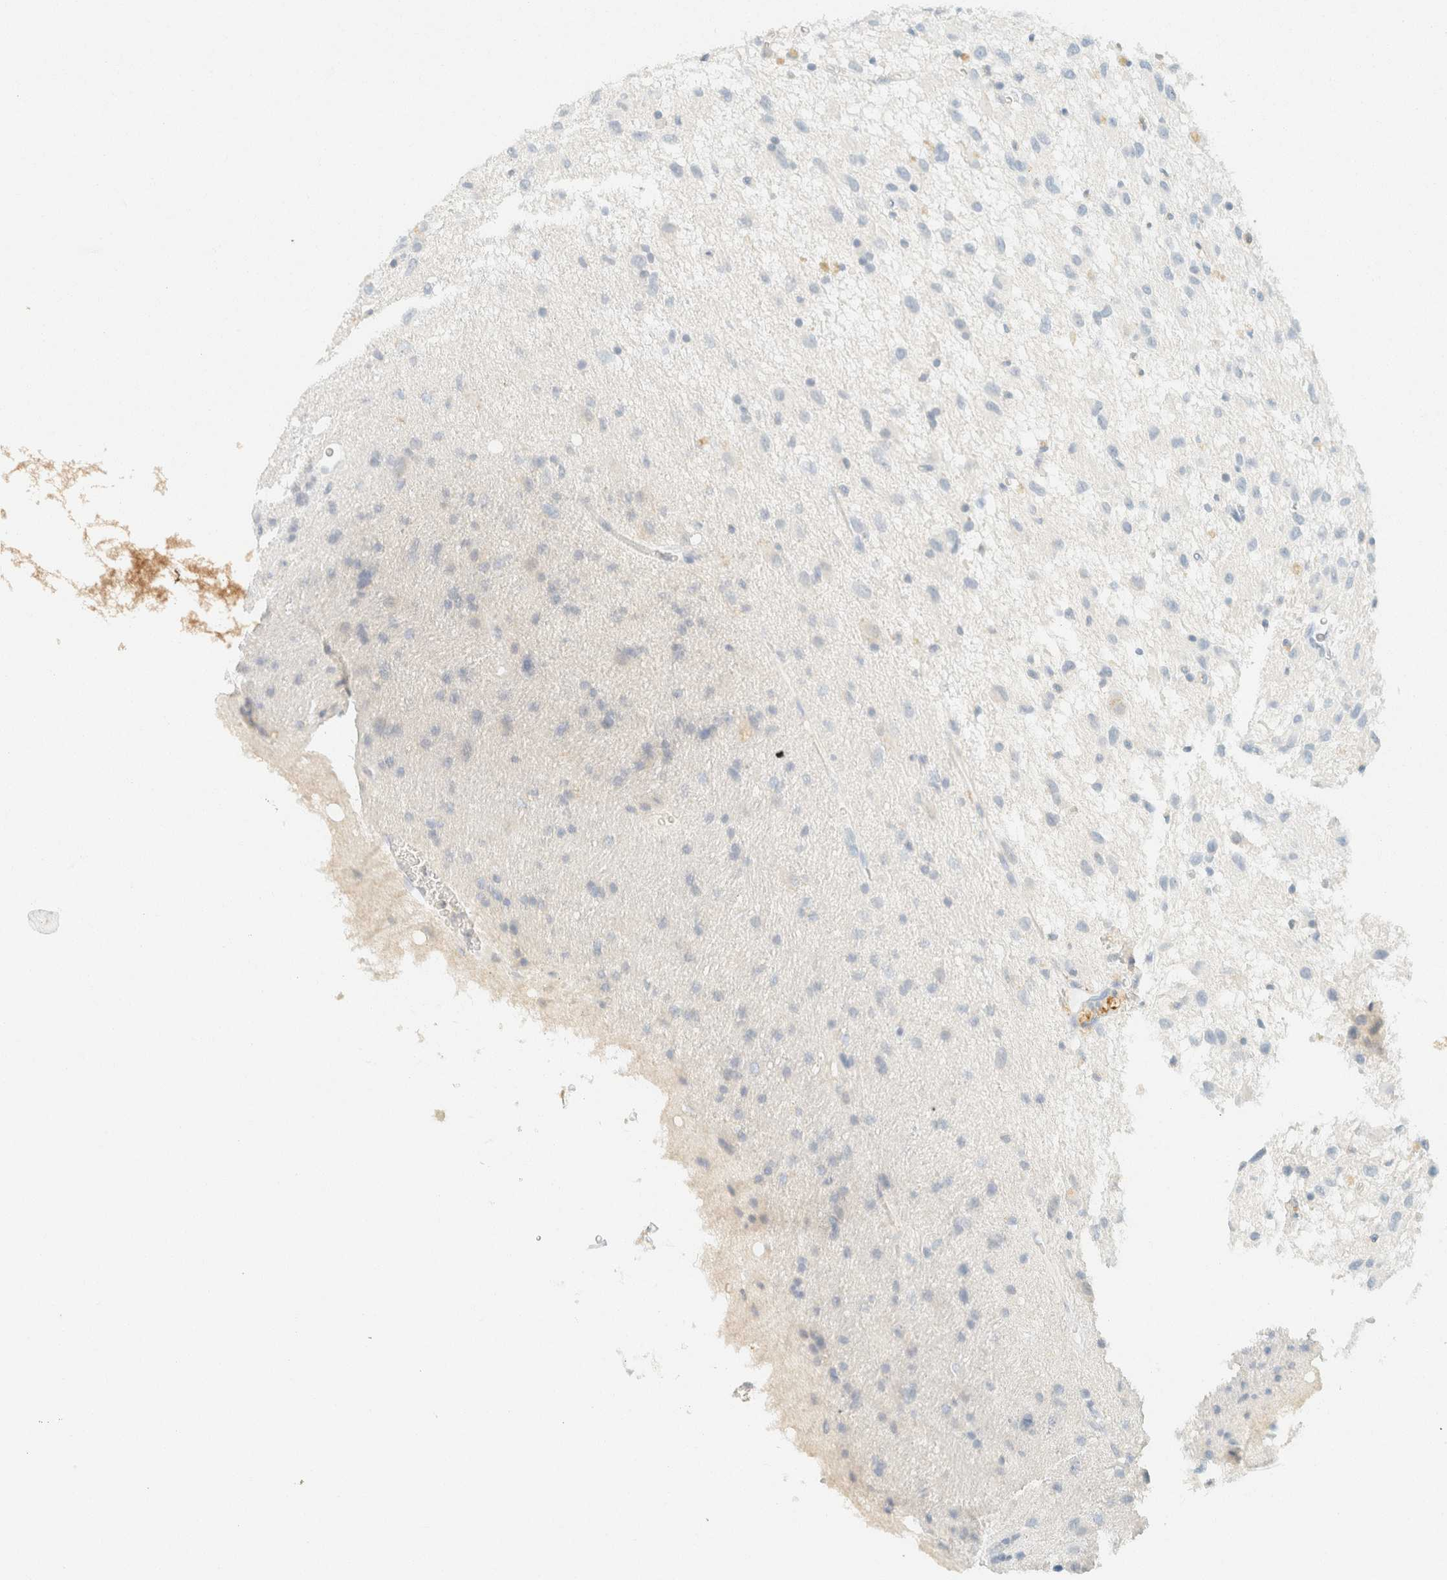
{"staining": {"intensity": "negative", "quantity": "none", "location": "none"}, "tissue": "glioma", "cell_type": "Tumor cells", "image_type": "cancer", "snomed": [{"axis": "morphology", "description": "Glioma, malignant, Low grade"}, {"axis": "topography", "description": "Brain"}], "caption": "Immunohistochemistry (IHC) photomicrograph of neoplastic tissue: human low-grade glioma (malignant) stained with DAB (3,3'-diaminobenzidine) exhibits no significant protein expression in tumor cells.", "gene": "GPA33", "patient": {"sex": "male", "age": 77}}